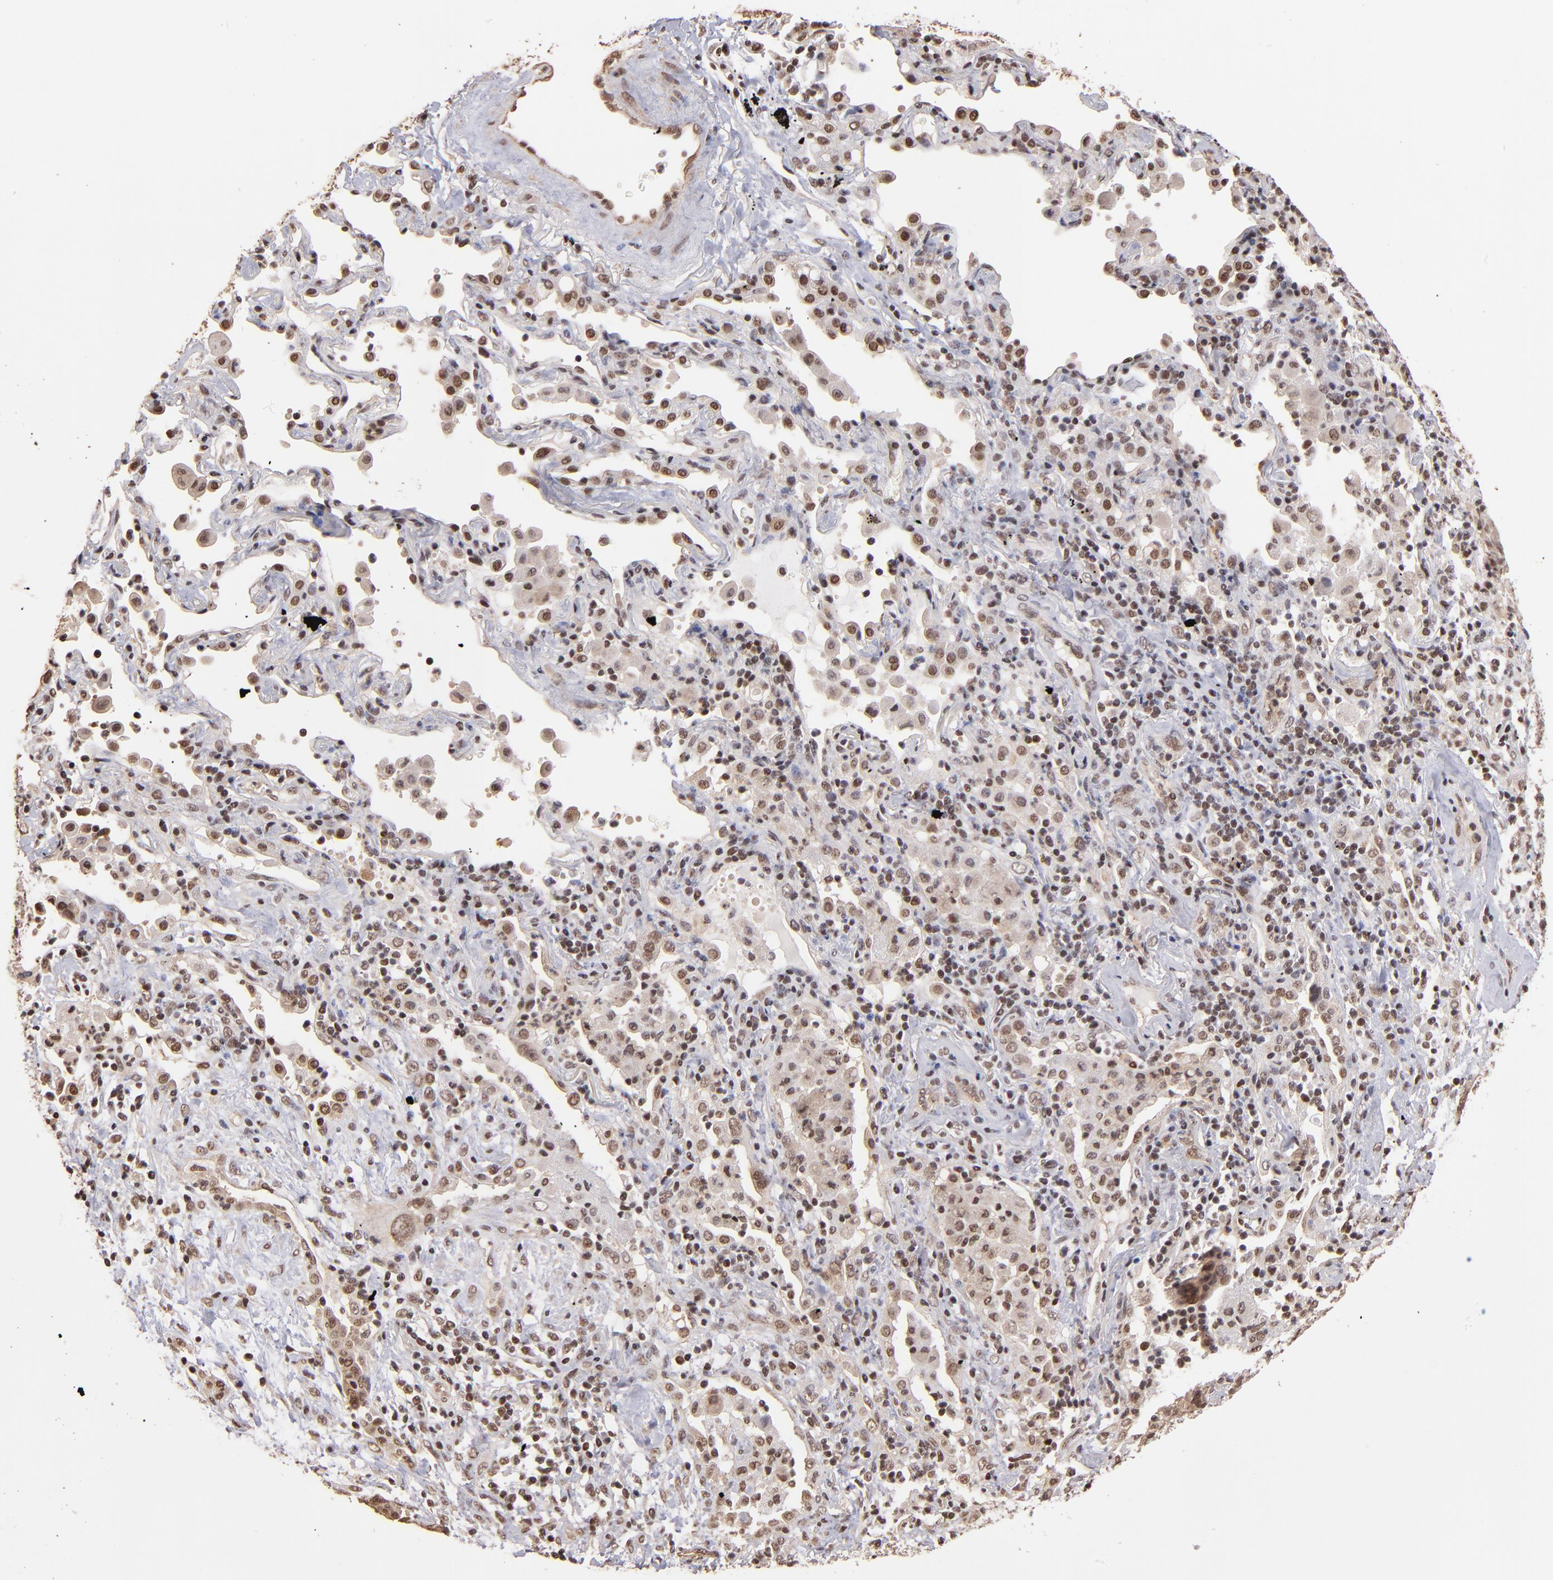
{"staining": {"intensity": "weak", "quantity": "<25%", "location": "nuclear"}, "tissue": "lung cancer", "cell_type": "Tumor cells", "image_type": "cancer", "snomed": [{"axis": "morphology", "description": "Squamous cell carcinoma, NOS"}, {"axis": "topography", "description": "Lung"}], "caption": "This is an immunohistochemistry (IHC) photomicrograph of human lung squamous cell carcinoma. There is no expression in tumor cells.", "gene": "TERF2", "patient": {"sex": "female", "age": 67}}